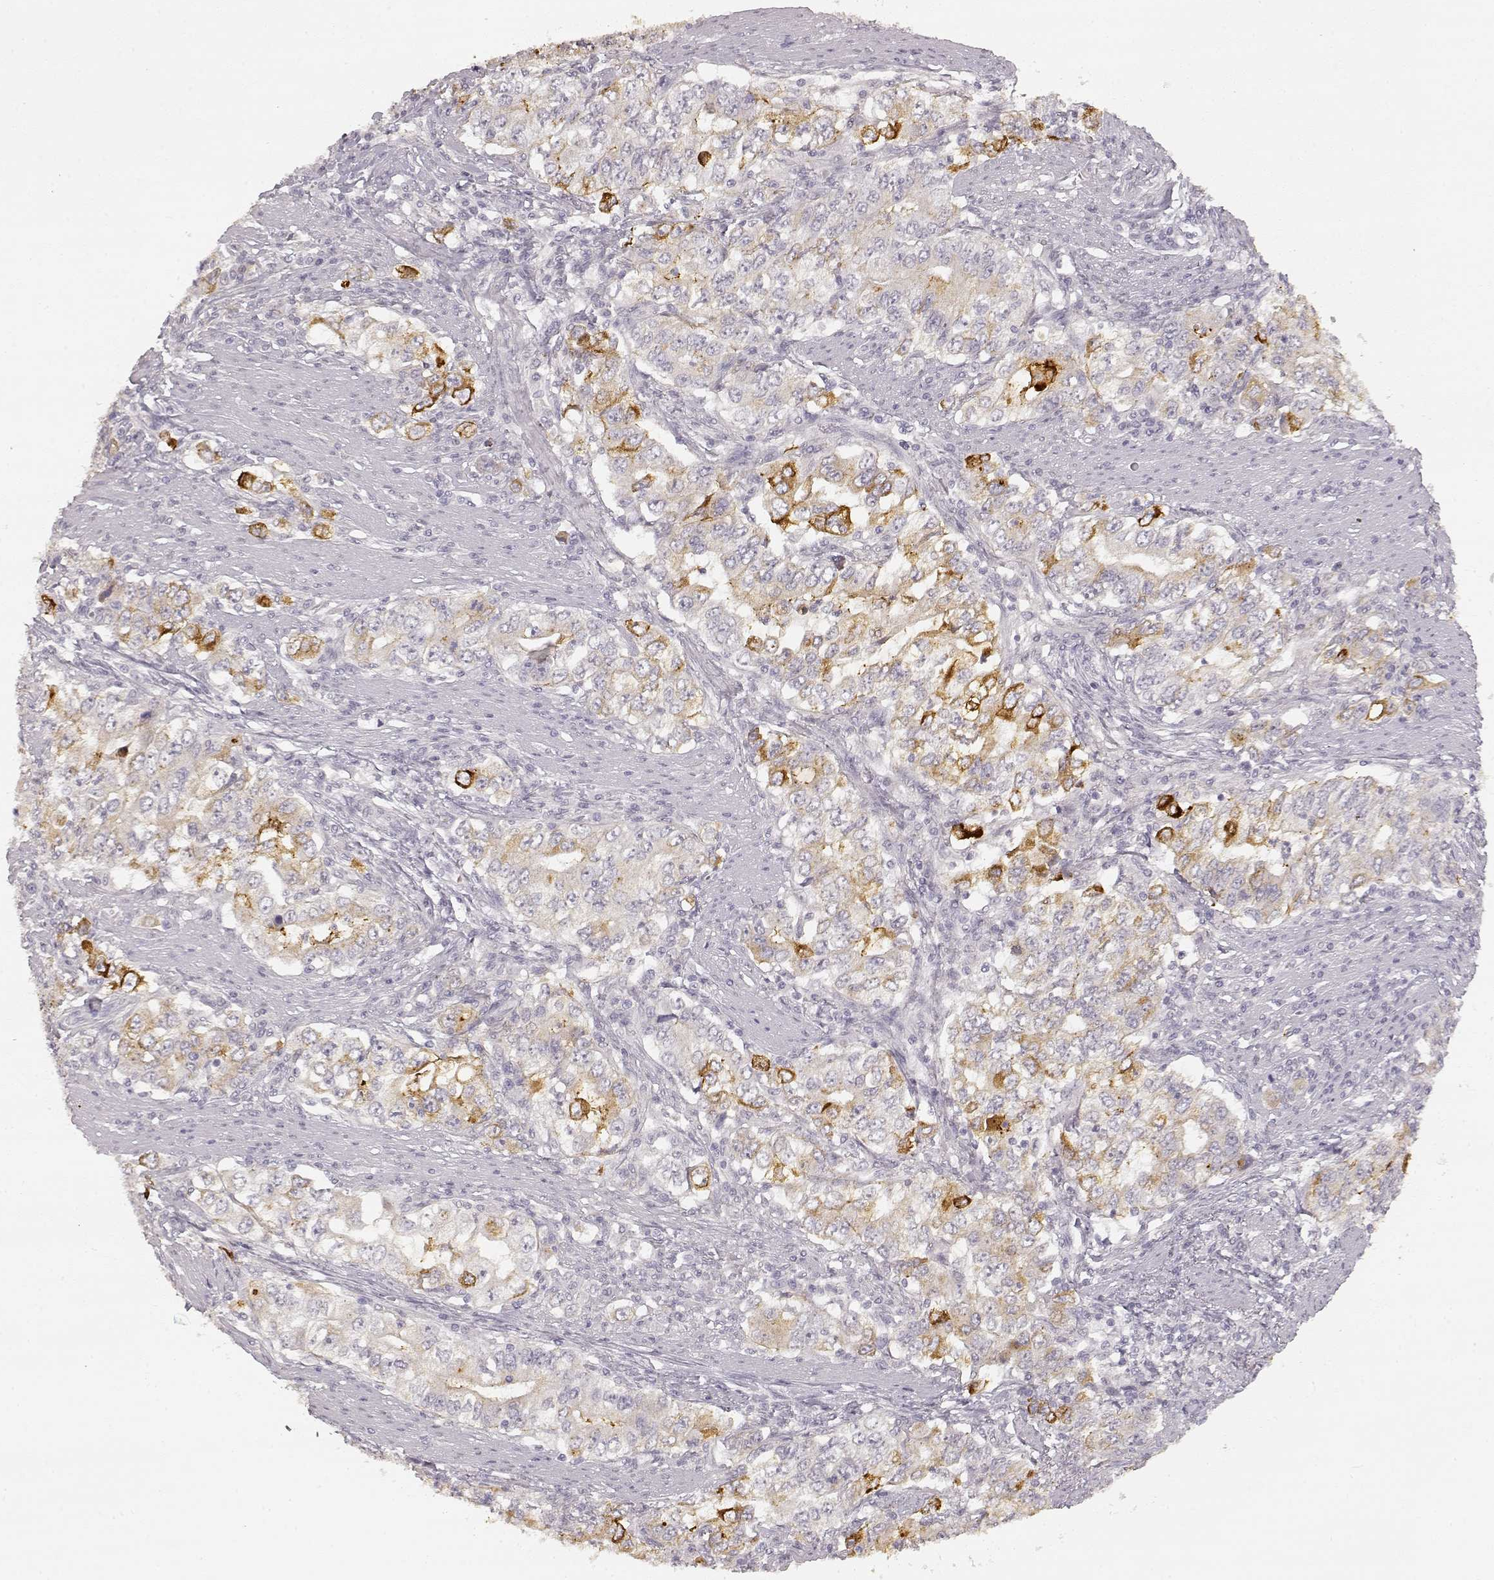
{"staining": {"intensity": "strong", "quantity": "<25%", "location": "cytoplasmic/membranous"}, "tissue": "stomach cancer", "cell_type": "Tumor cells", "image_type": "cancer", "snomed": [{"axis": "morphology", "description": "Adenocarcinoma, NOS"}, {"axis": "topography", "description": "Stomach, lower"}], "caption": "Tumor cells reveal strong cytoplasmic/membranous staining in approximately <25% of cells in adenocarcinoma (stomach).", "gene": "LAMC2", "patient": {"sex": "female", "age": 72}}